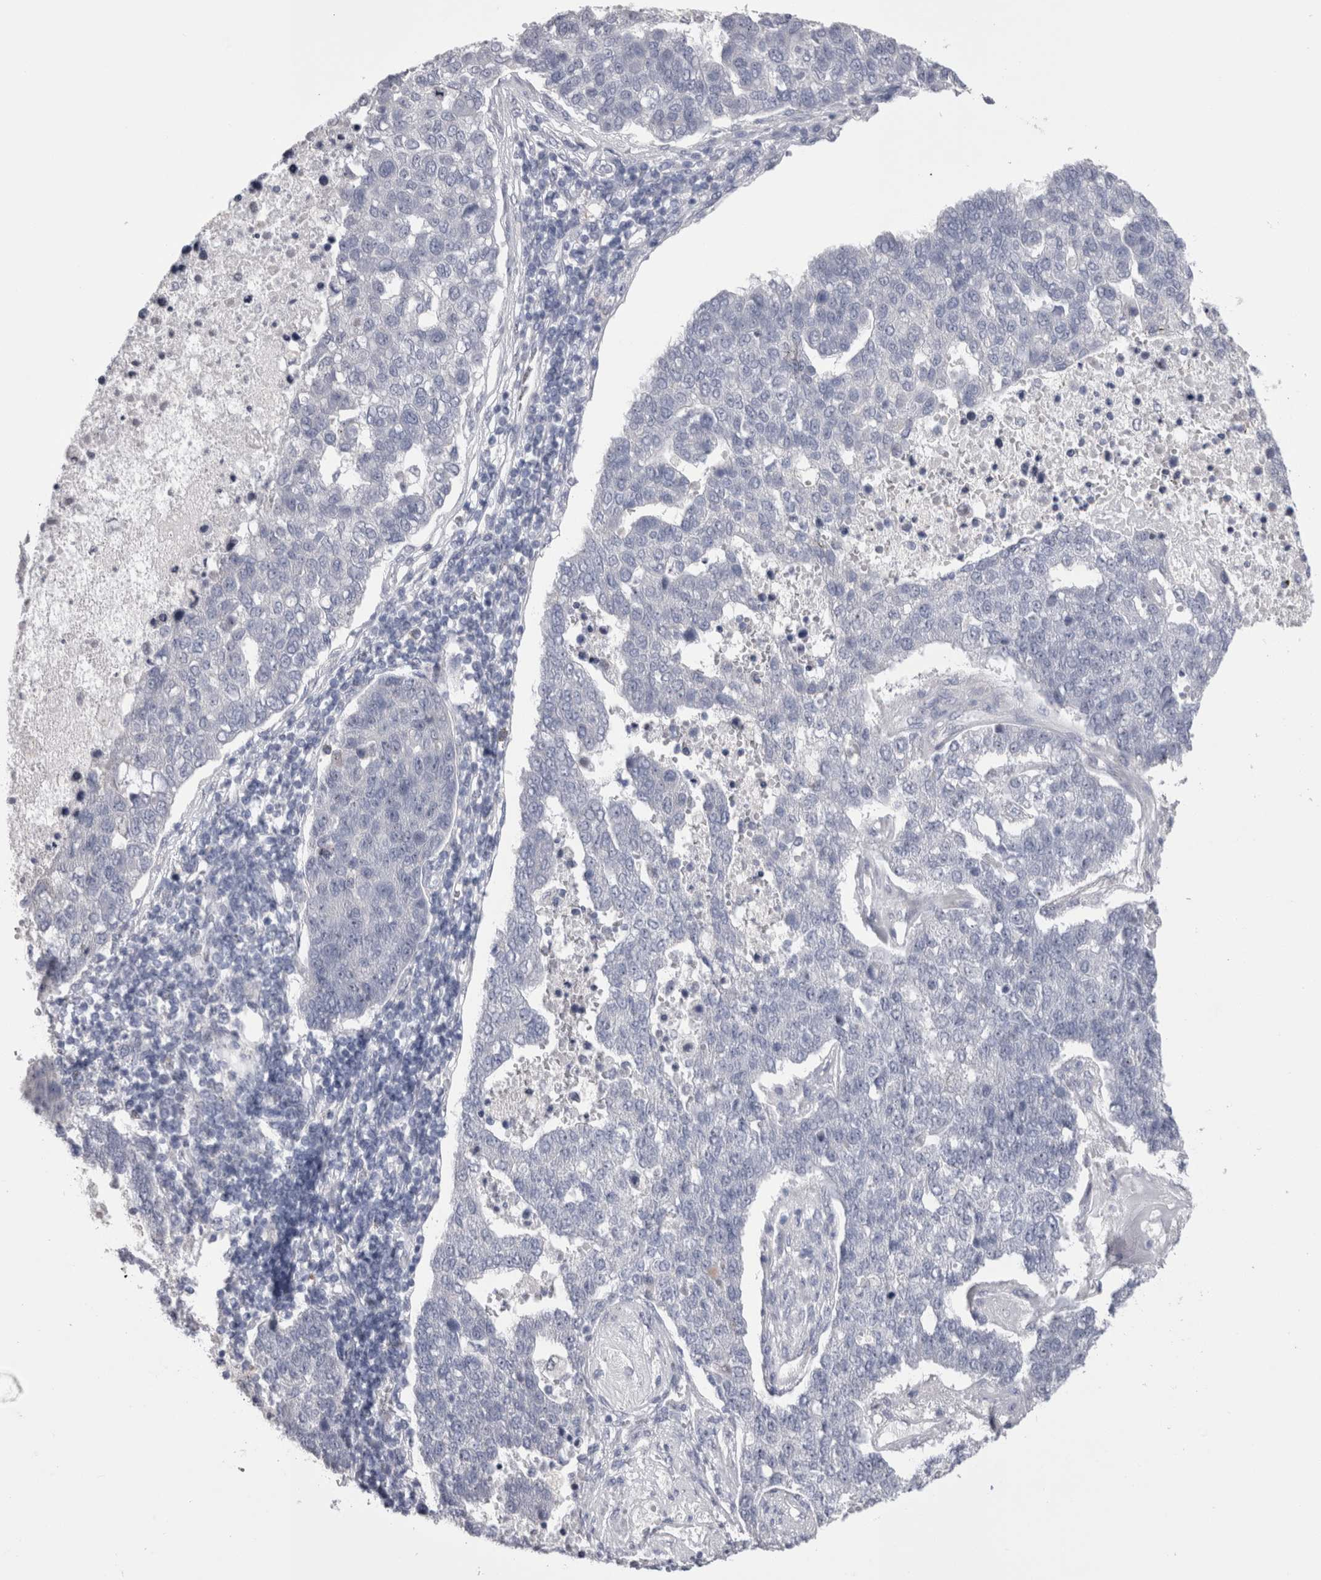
{"staining": {"intensity": "negative", "quantity": "none", "location": "none"}, "tissue": "pancreatic cancer", "cell_type": "Tumor cells", "image_type": "cancer", "snomed": [{"axis": "morphology", "description": "Adenocarcinoma, NOS"}, {"axis": "topography", "description": "Pancreas"}], "caption": "Immunohistochemistry of pancreatic cancer (adenocarcinoma) exhibits no staining in tumor cells. (Stains: DAB (3,3'-diaminobenzidine) IHC with hematoxylin counter stain, Microscopy: brightfield microscopy at high magnification).", "gene": "PWP2", "patient": {"sex": "female", "age": 61}}